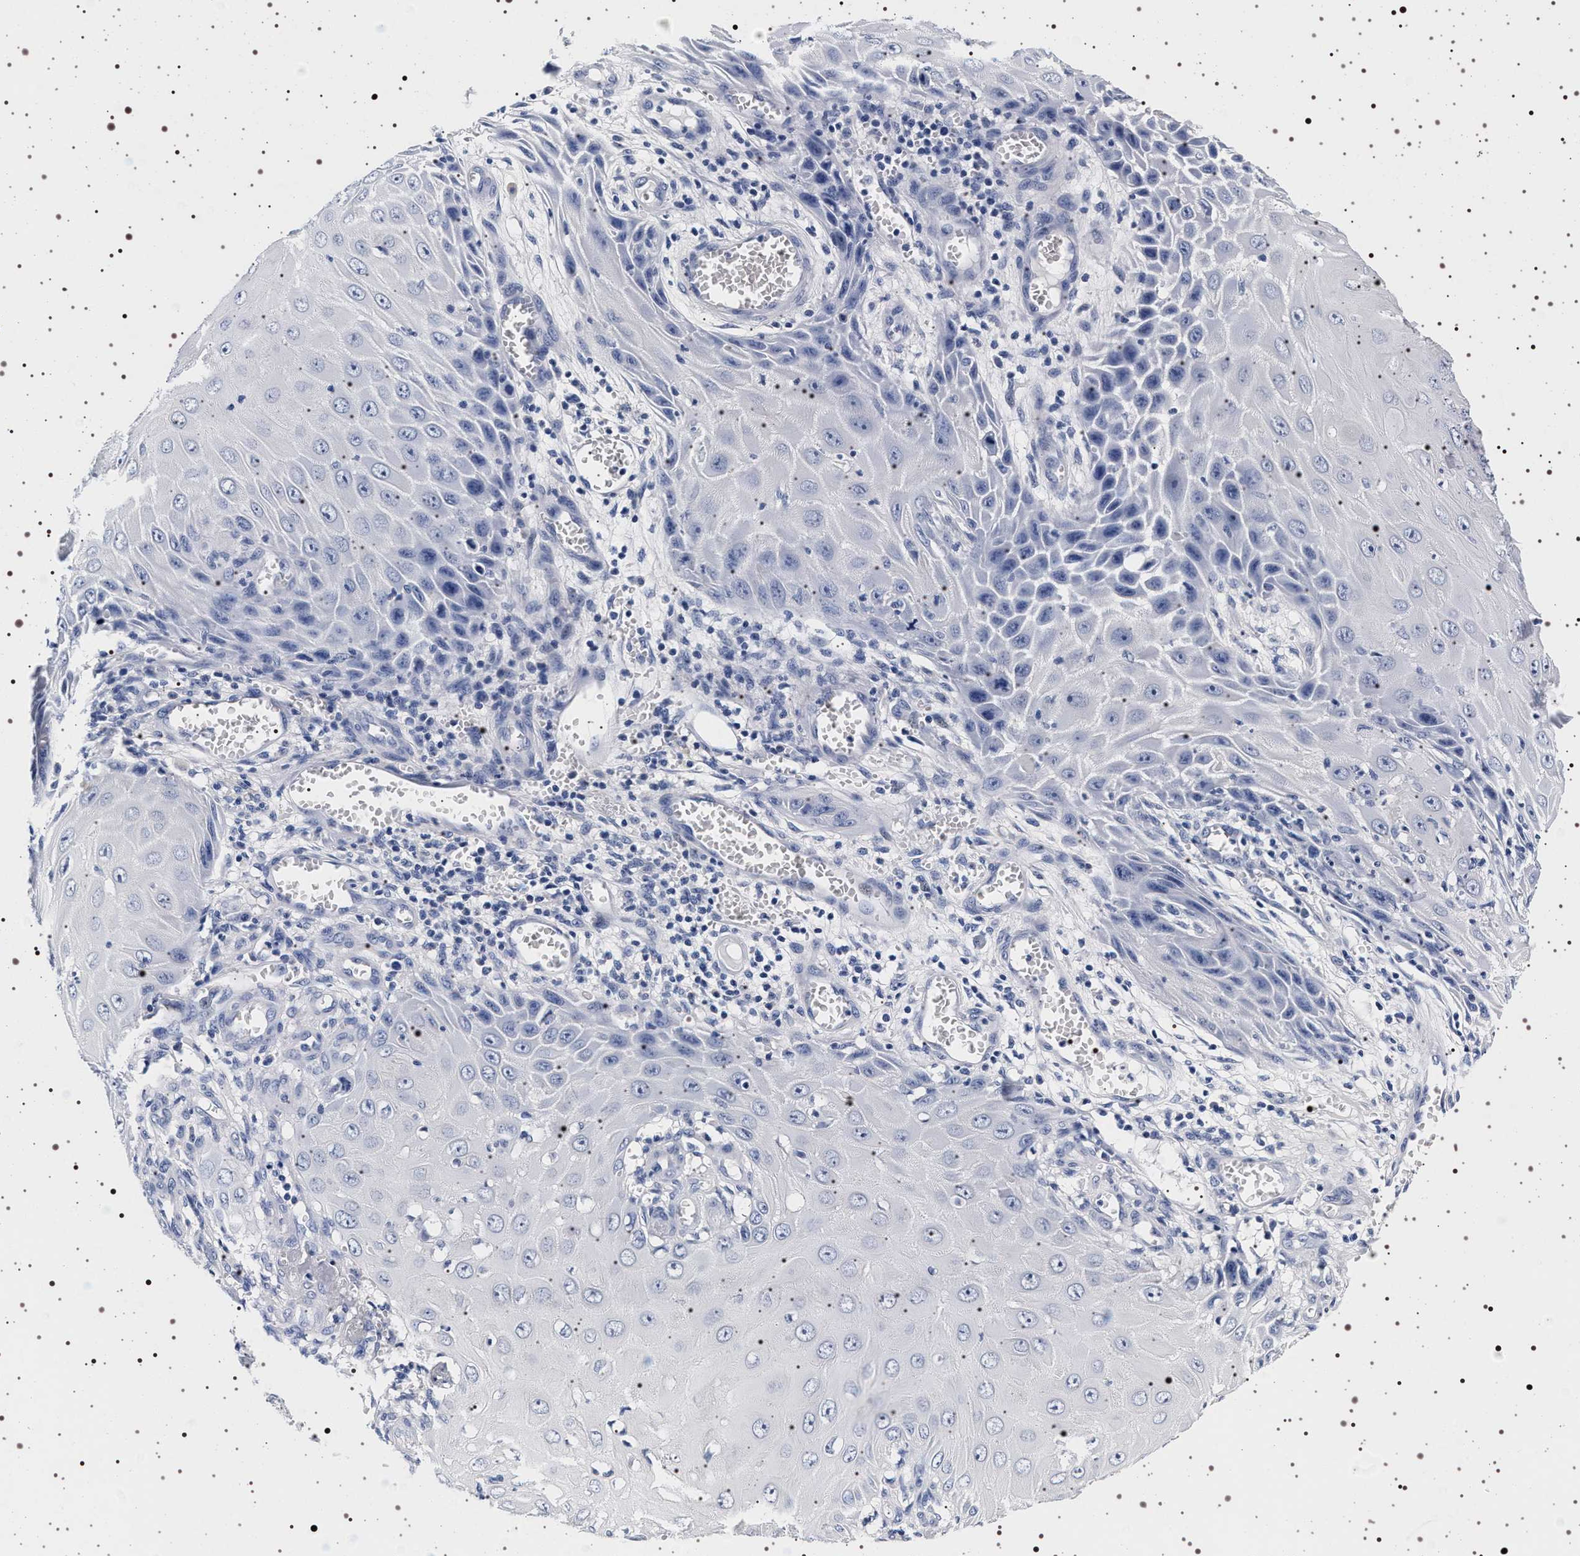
{"staining": {"intensity": "negative", "quantity": "none", "location": "none"}, "tissue": "skin cancer", "cell_type": "Tumor cells", "image_type": "cancer", "snomed": [{"axis": "morphology", "description": "Squamous cell carcinoma, NOS"}, {"axis": "topography", "description": "Skin"}], "caption": "High power microscopy micrograph of an IHC photomicrograph of squamous cell carcinoma (skin), revealing no significant expression in tumor cells.", "gene": "SYN1", "patient": {"sex": "female", "age": 73}}